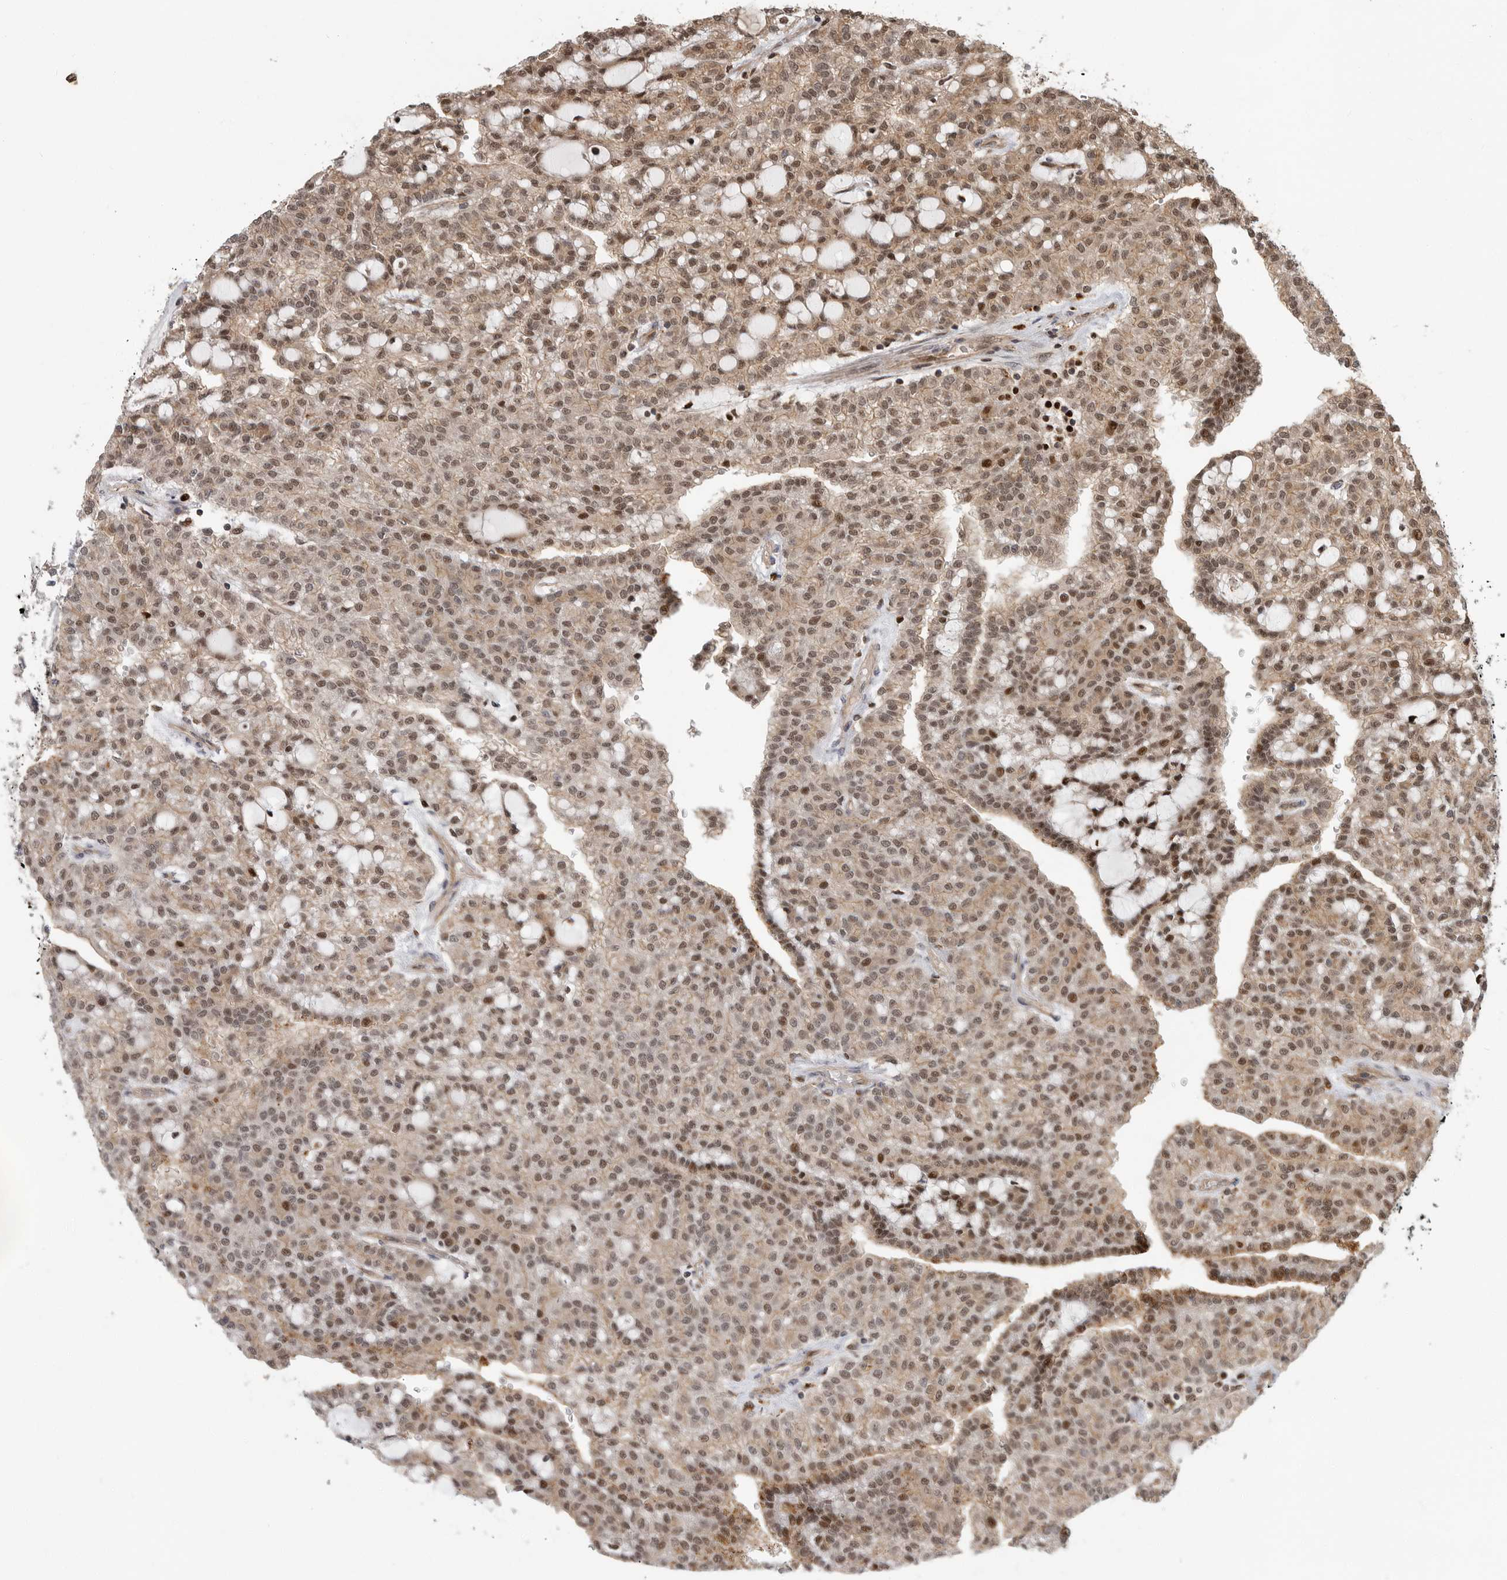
{"staining": {"intensity": "moderate", "quantity": ">75%", "location": "cytoplasmic/membranous,nuclear"}, "tissue": "renal cancer", "cell_type": "Tumor cells", "image_type": "cancer", "snomed": [{"axis": "morphology", "description": "Adenocarcinoma, NOS"}, {"axis": "topography", "description": "Kidney"}], "caption": "Moderate cytoplasmic/membranous and nuclear protein positivity is present in approximately >75% of tumor cells in adenocarcinoma (renal).", "gene": "STRAP", "patient": {"sex": "male", "age": 63}}